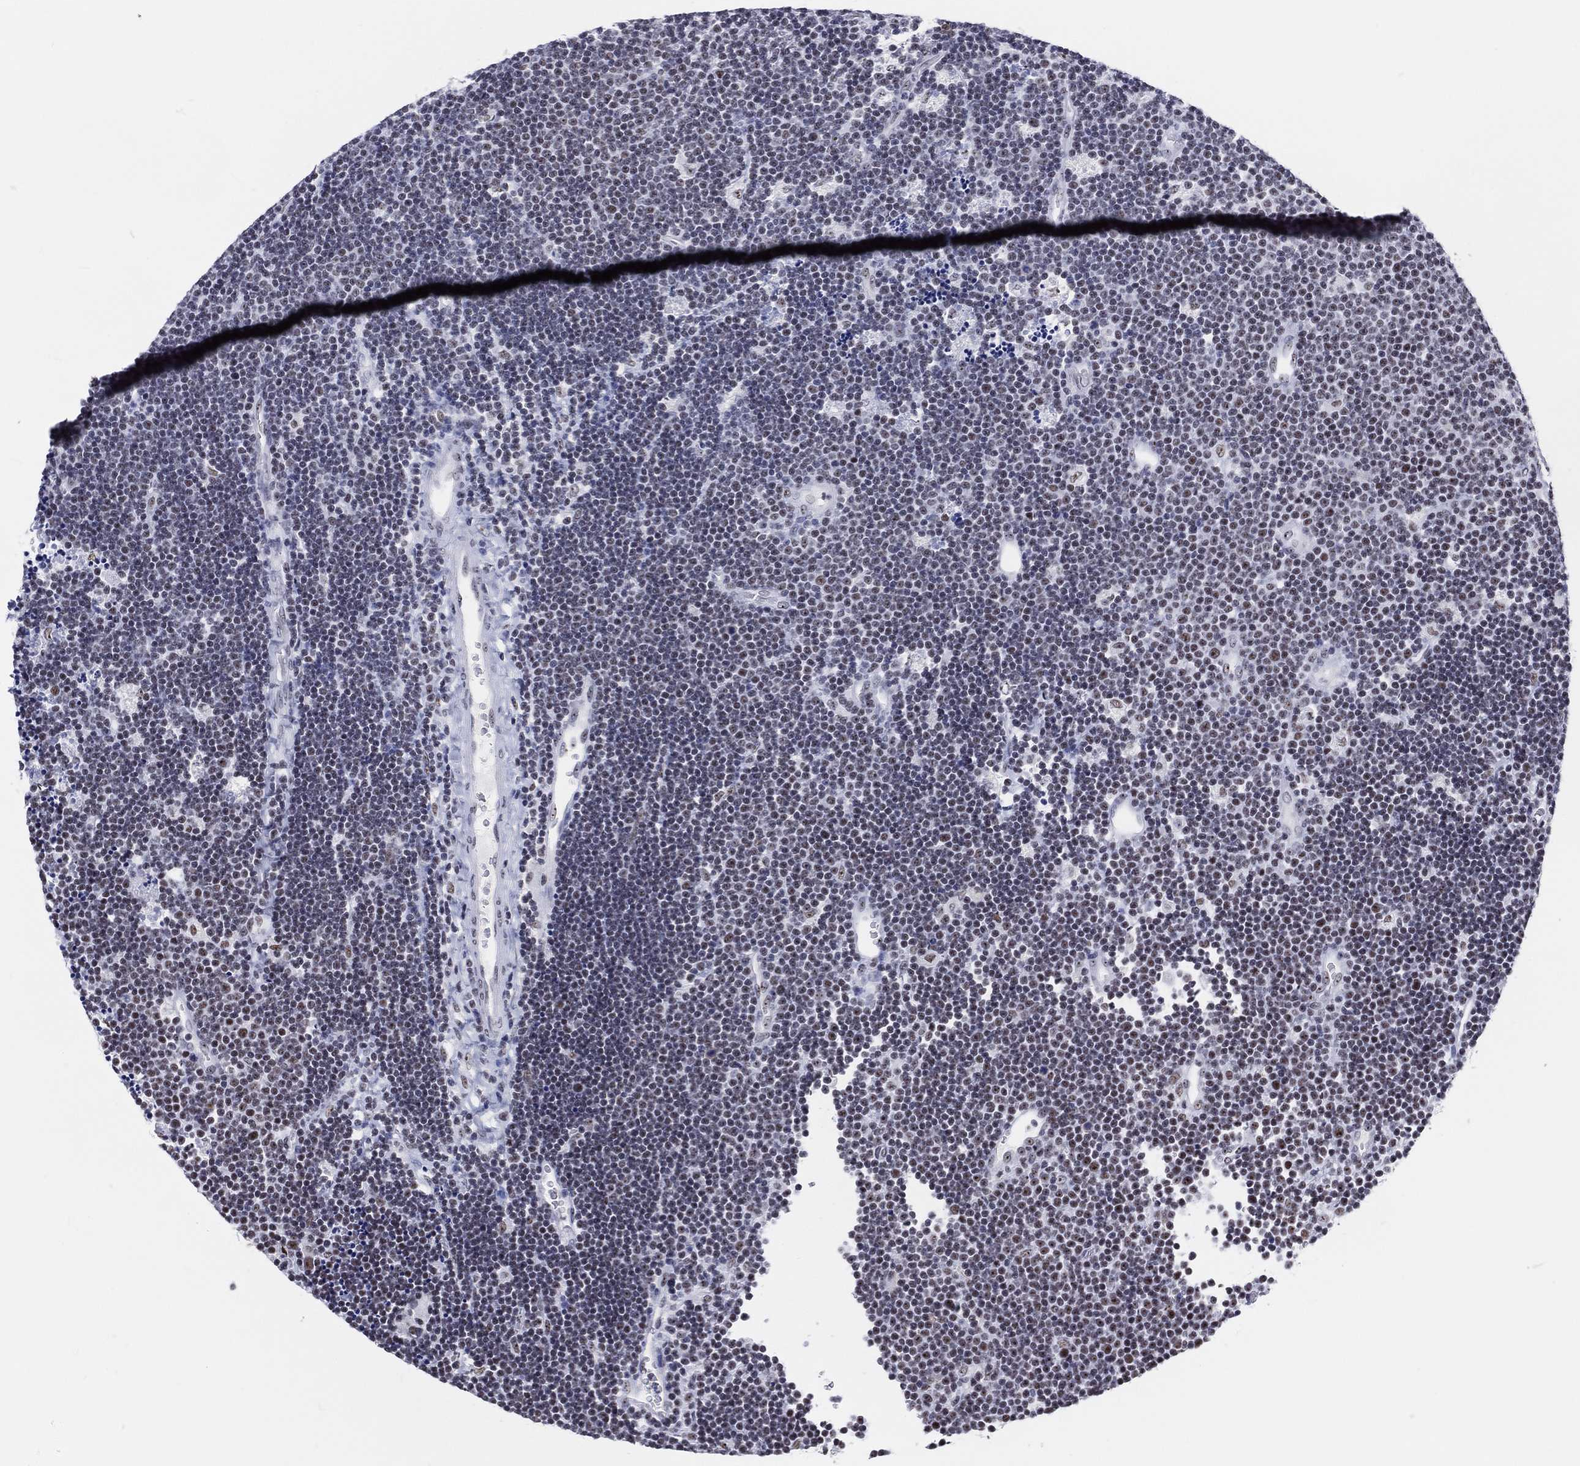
{"staining": {"intensity": "negative", "quantity": "none", "location": "none"}, "tissue": "lymphoma", "cell_type": "Tumor cells", "image_type": "cancer", "snomed": [{"axis": "morphology", "description": "Malignant lymphoma, non-Hodgkin's type, Low grade"}, {"axis": "topography", "description": "Brain"}], "caption": "Protein analysis of malignant lymphoma, non-Hodgkin's type (low-grade) displays no significant expression in tumor cells.", "gene": "MAPK8IP1", "patient": {"sex": "female", "age": 66}}